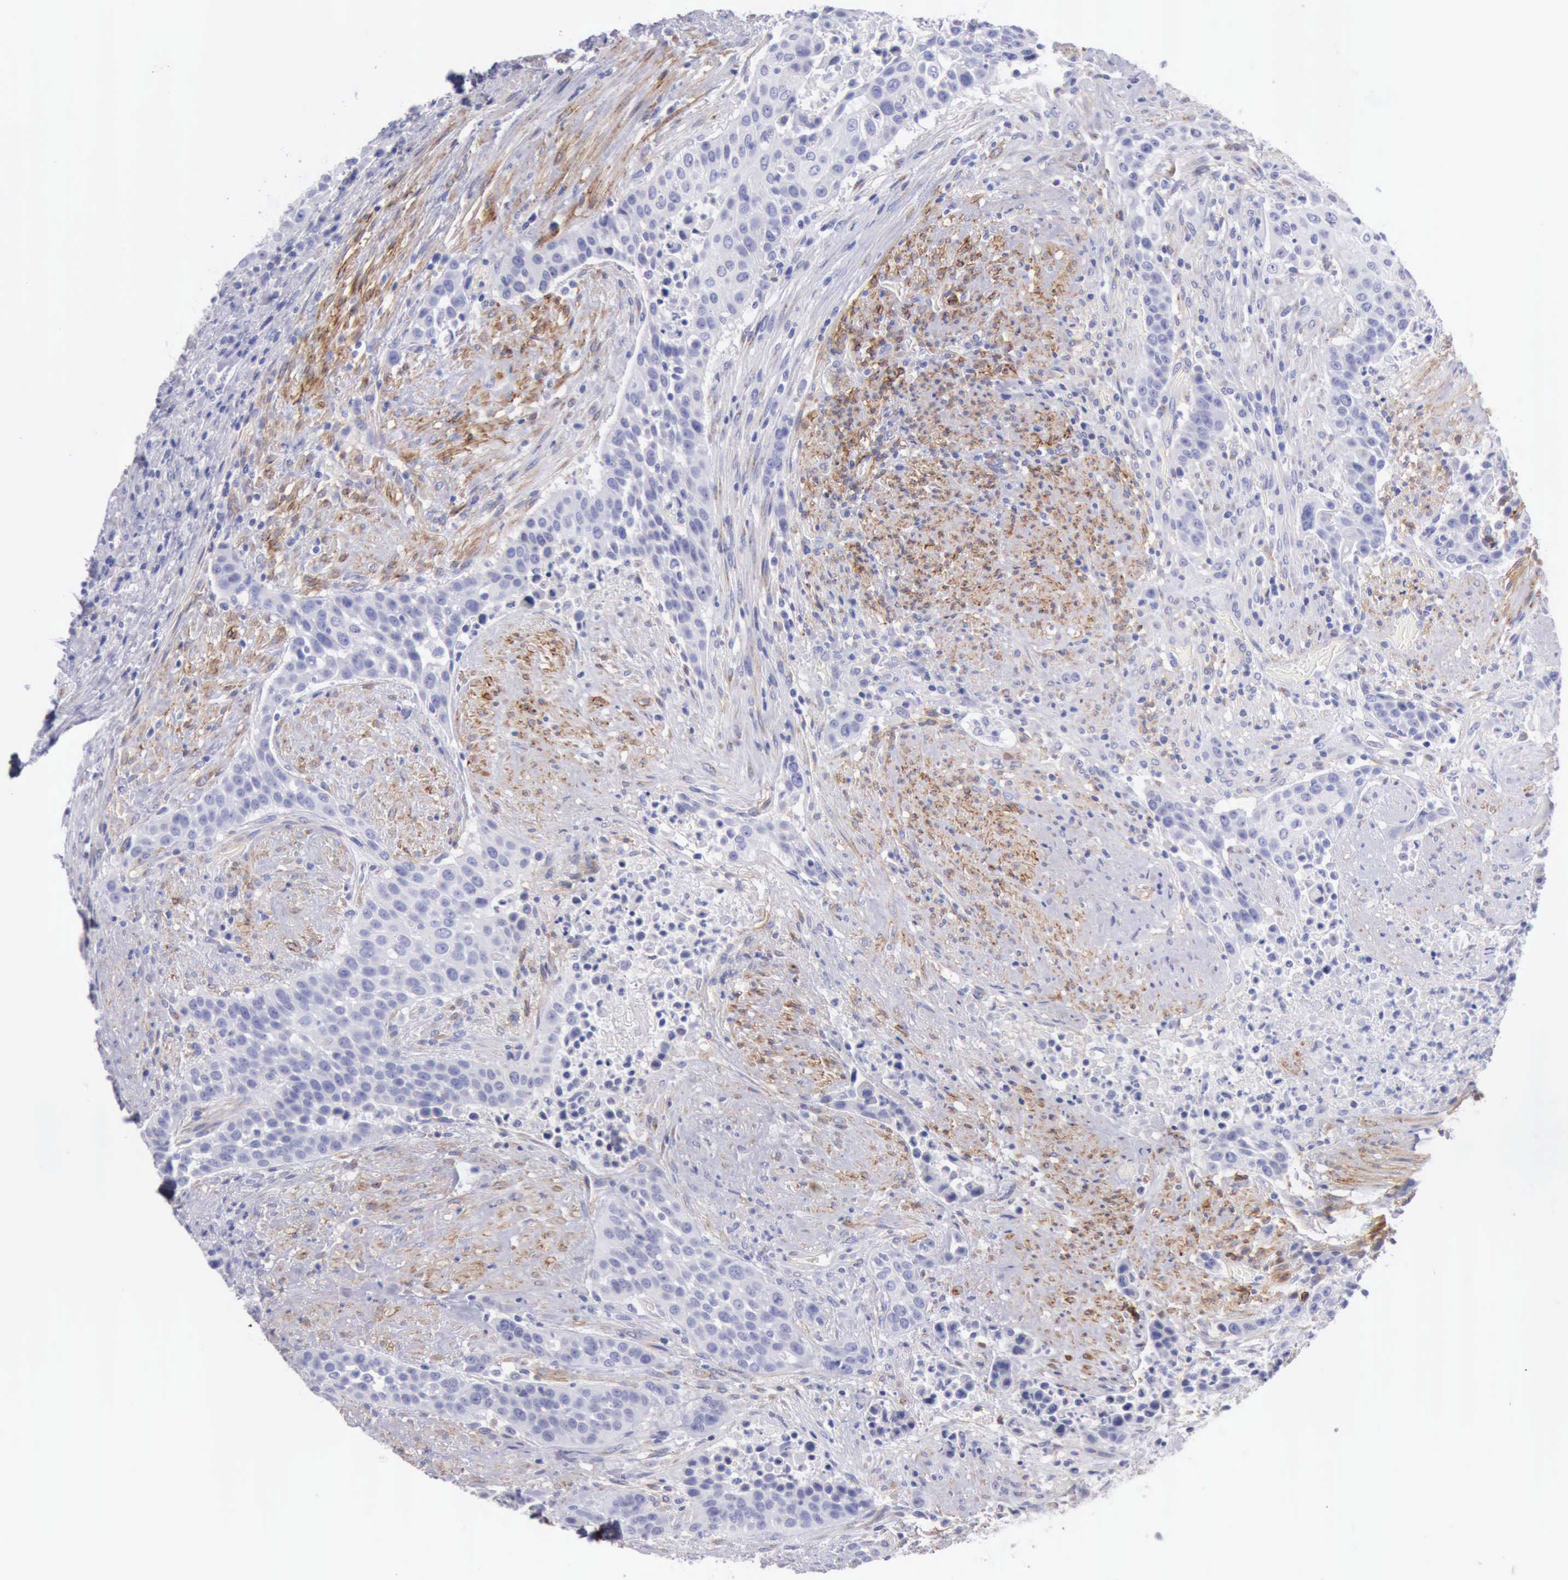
{"staining": {"intensity": "negative", "quantity": "none", "location": "none"}, "tissue": "urothelial cancer", "cell_type": "Tumor cells", "image_type": "cancer", "snomed": [{"axis": "morphology", "description": "Urothelial carcinoma, High grade"}, {"axis": "topography", "description": "Urinary bladder"}], "caption": "This is a photomicrograph of IHC staining of urothelial cancer, which shows no staining in tumor cells. The staining was performed using DAB to visualize the protein expression in brown, while the nuclei were stained in blue with hematoxylin (Magnification: 20x).", "gene": "AOC3", "patient": {"sex": "male", "age": 74}}